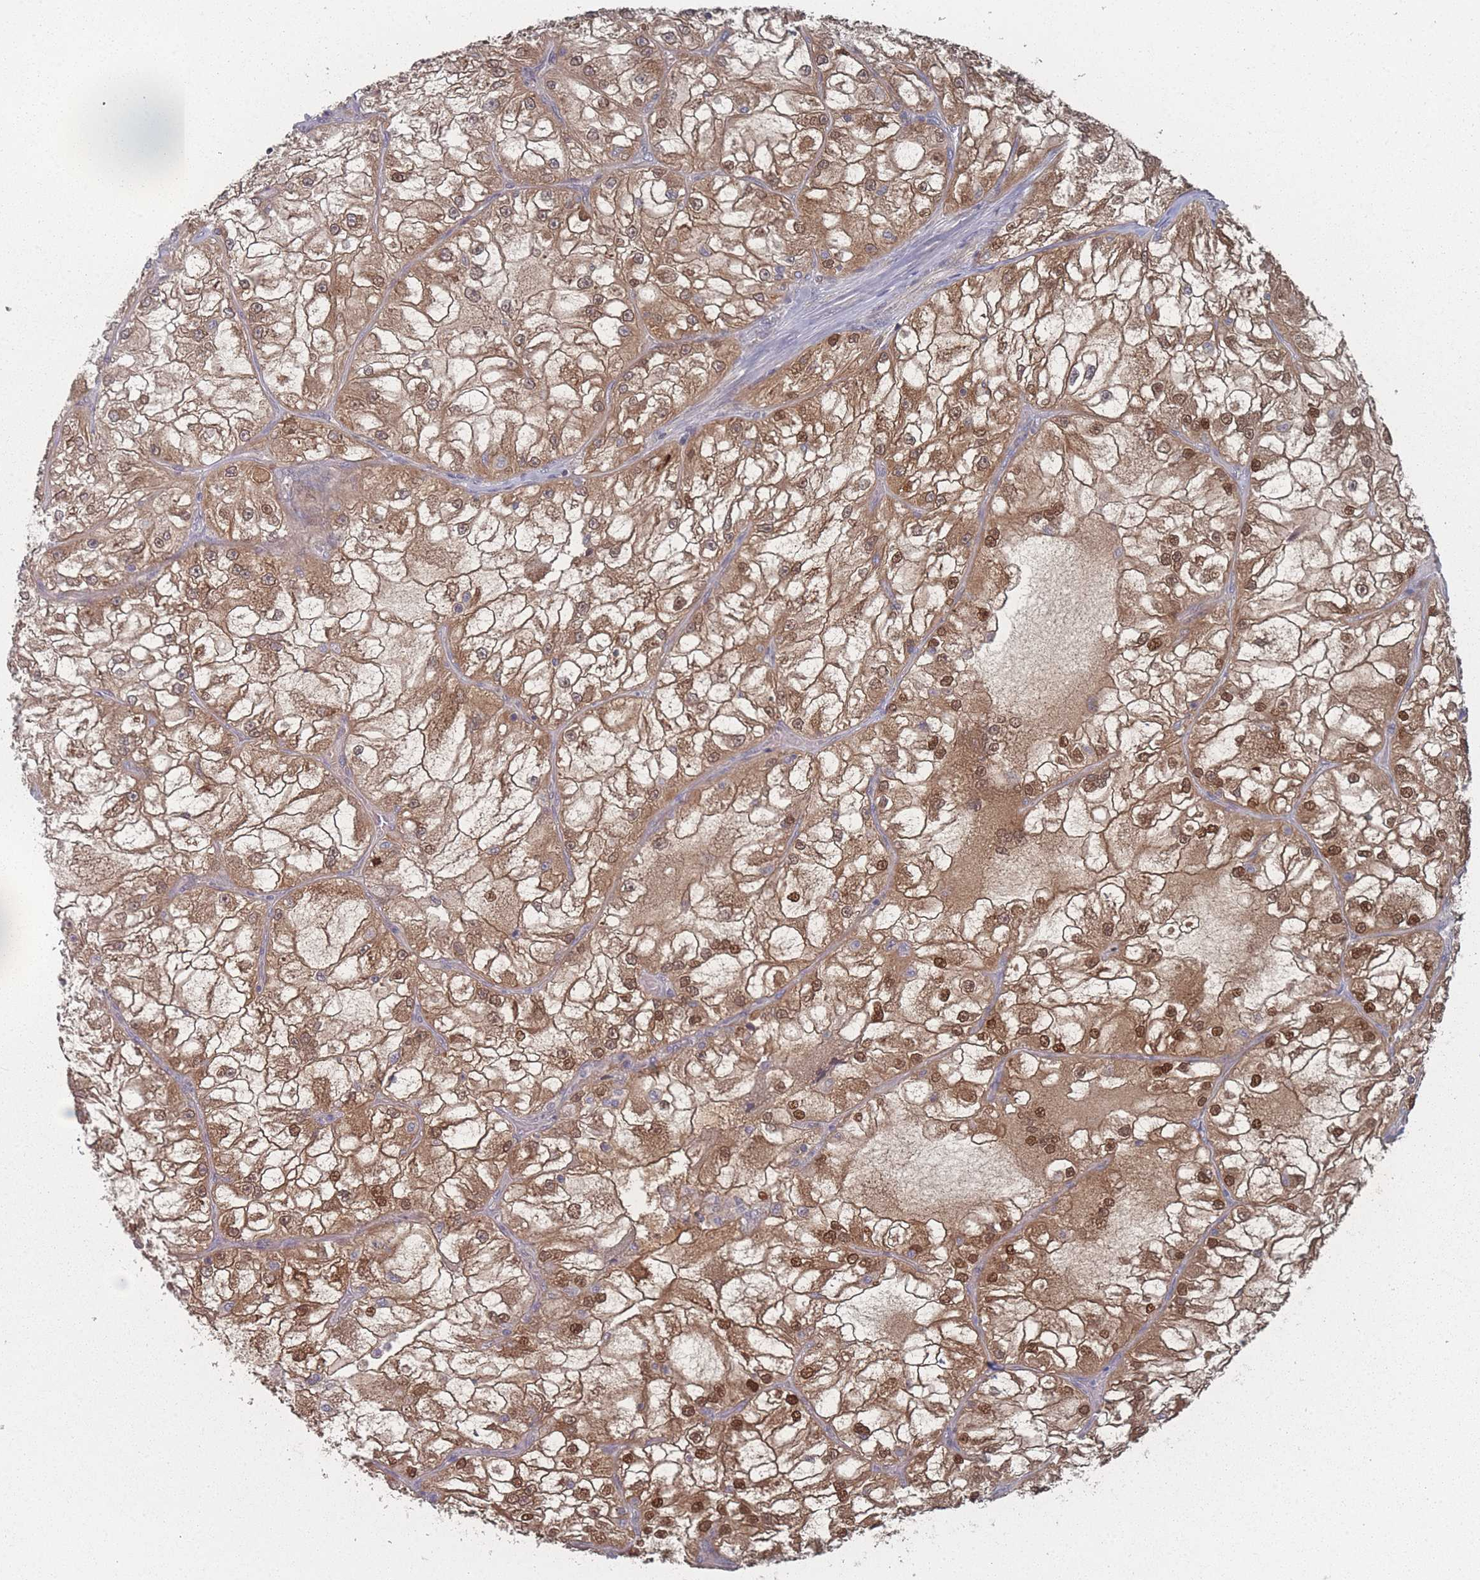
{"staining": {"intensity": "strong", "quantity": ">75%", "location": "cytoplasmic/membranous,nuclear"}, "tissue": "renal cancer", "cell_type": "Tumor cells", "image_type": "cancer", "snomed": [{"axis": "morphology", "description": "Adenocarcinoma, NOS"}, {"axis": "topography", "description": "Kidney"}], "caption": "Protein staining displays strong cytoplasmic/membranous and nuclear positivity in approximately >75% of tumor cells in renal cancer (adenocarcinoma). The protein of interest is stained brown, and the nuclei are stained in blue (DAB (3,3'-diaminobenzidine) IHC with brightfield microscopy, high magnification).", "gene": "TBC1D25", "patient": {"sex": "female", "age": 72}}